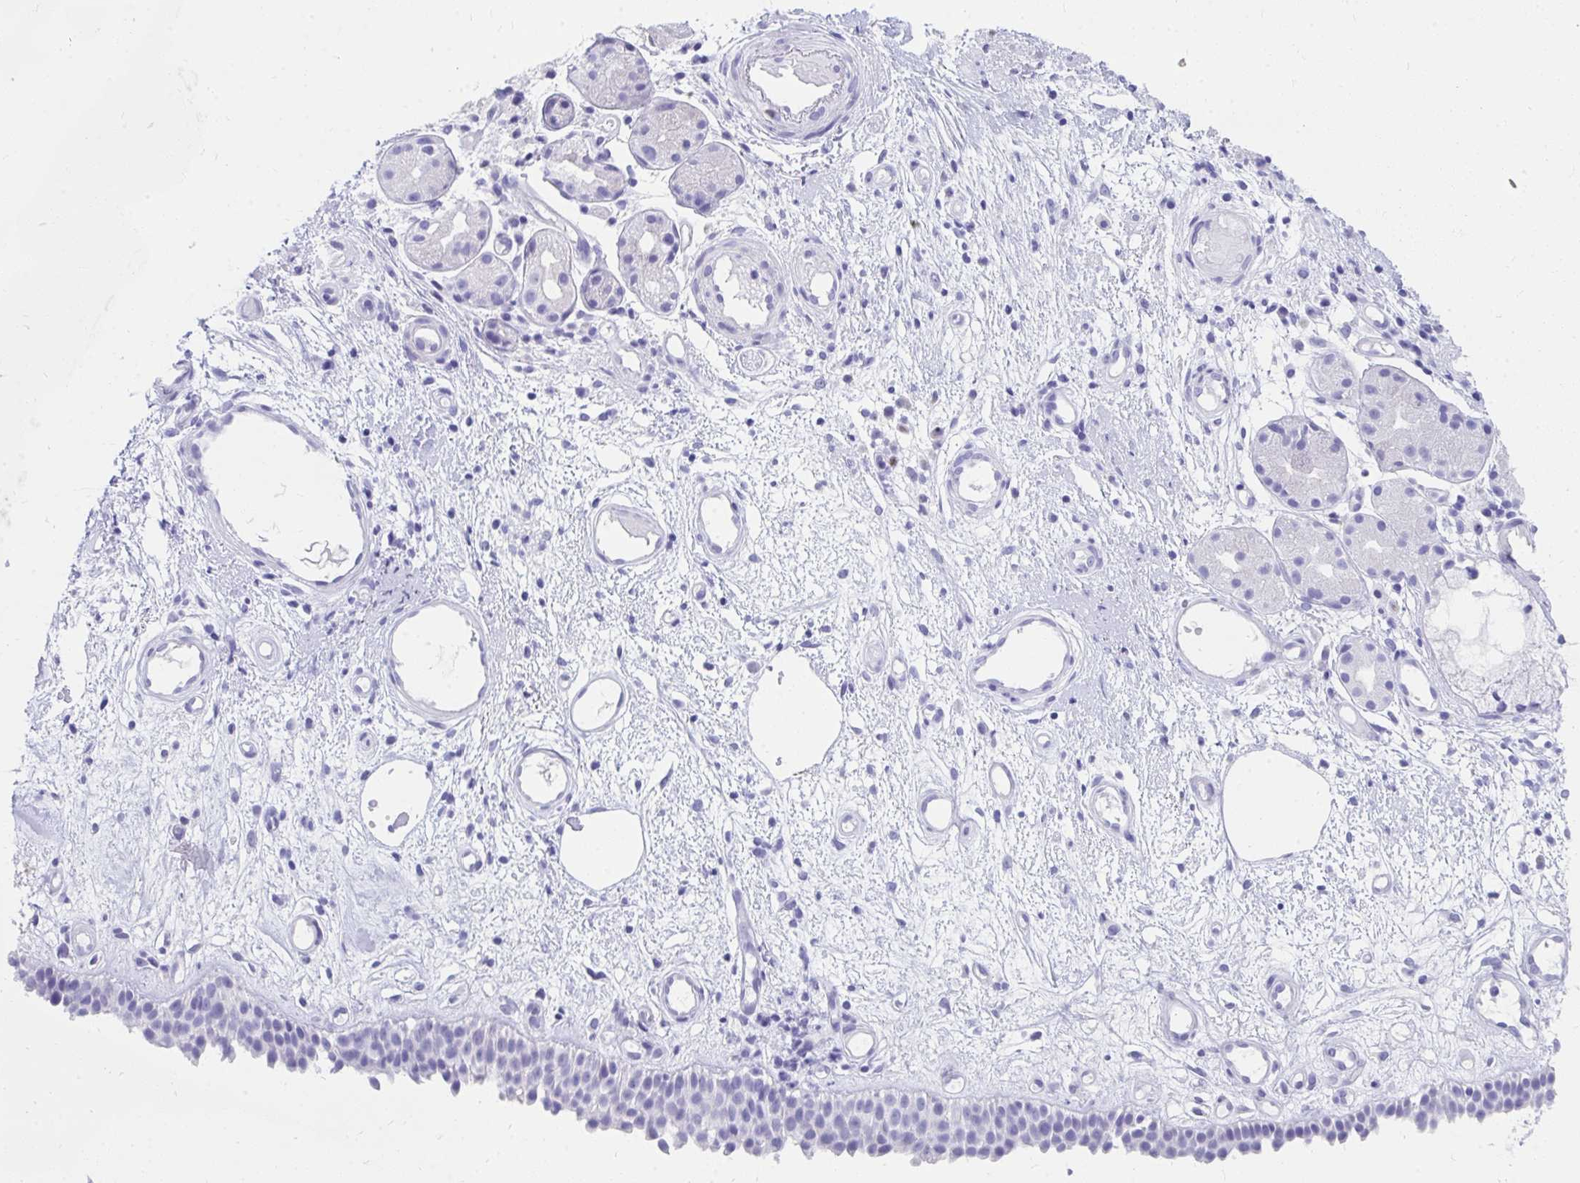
{"staining": {"intensity": "negative", "quantity": "none", "location": "none"}, "tissue": "nasopharynx", "cell_type": "Respiratory epithelial cells", "image_type": "normal", "snomed": [{"axis": "morphology", "description": "Normal tissue, NOS"}, {"axis": "morphology", "description": "Inflammation, NOS"}, {"axis": "topography", "description": "Nasopharynx"}], "caption": "Respiratory epithelial cells show no significant expression in normal nasopharynx. (DAB (3,3'-diaminobenzidine) immunohistochemistry visualized using brightfield microscopy, high magnification).", "gene": "HGD", "patient": {"sex": "male", "age": 54}}